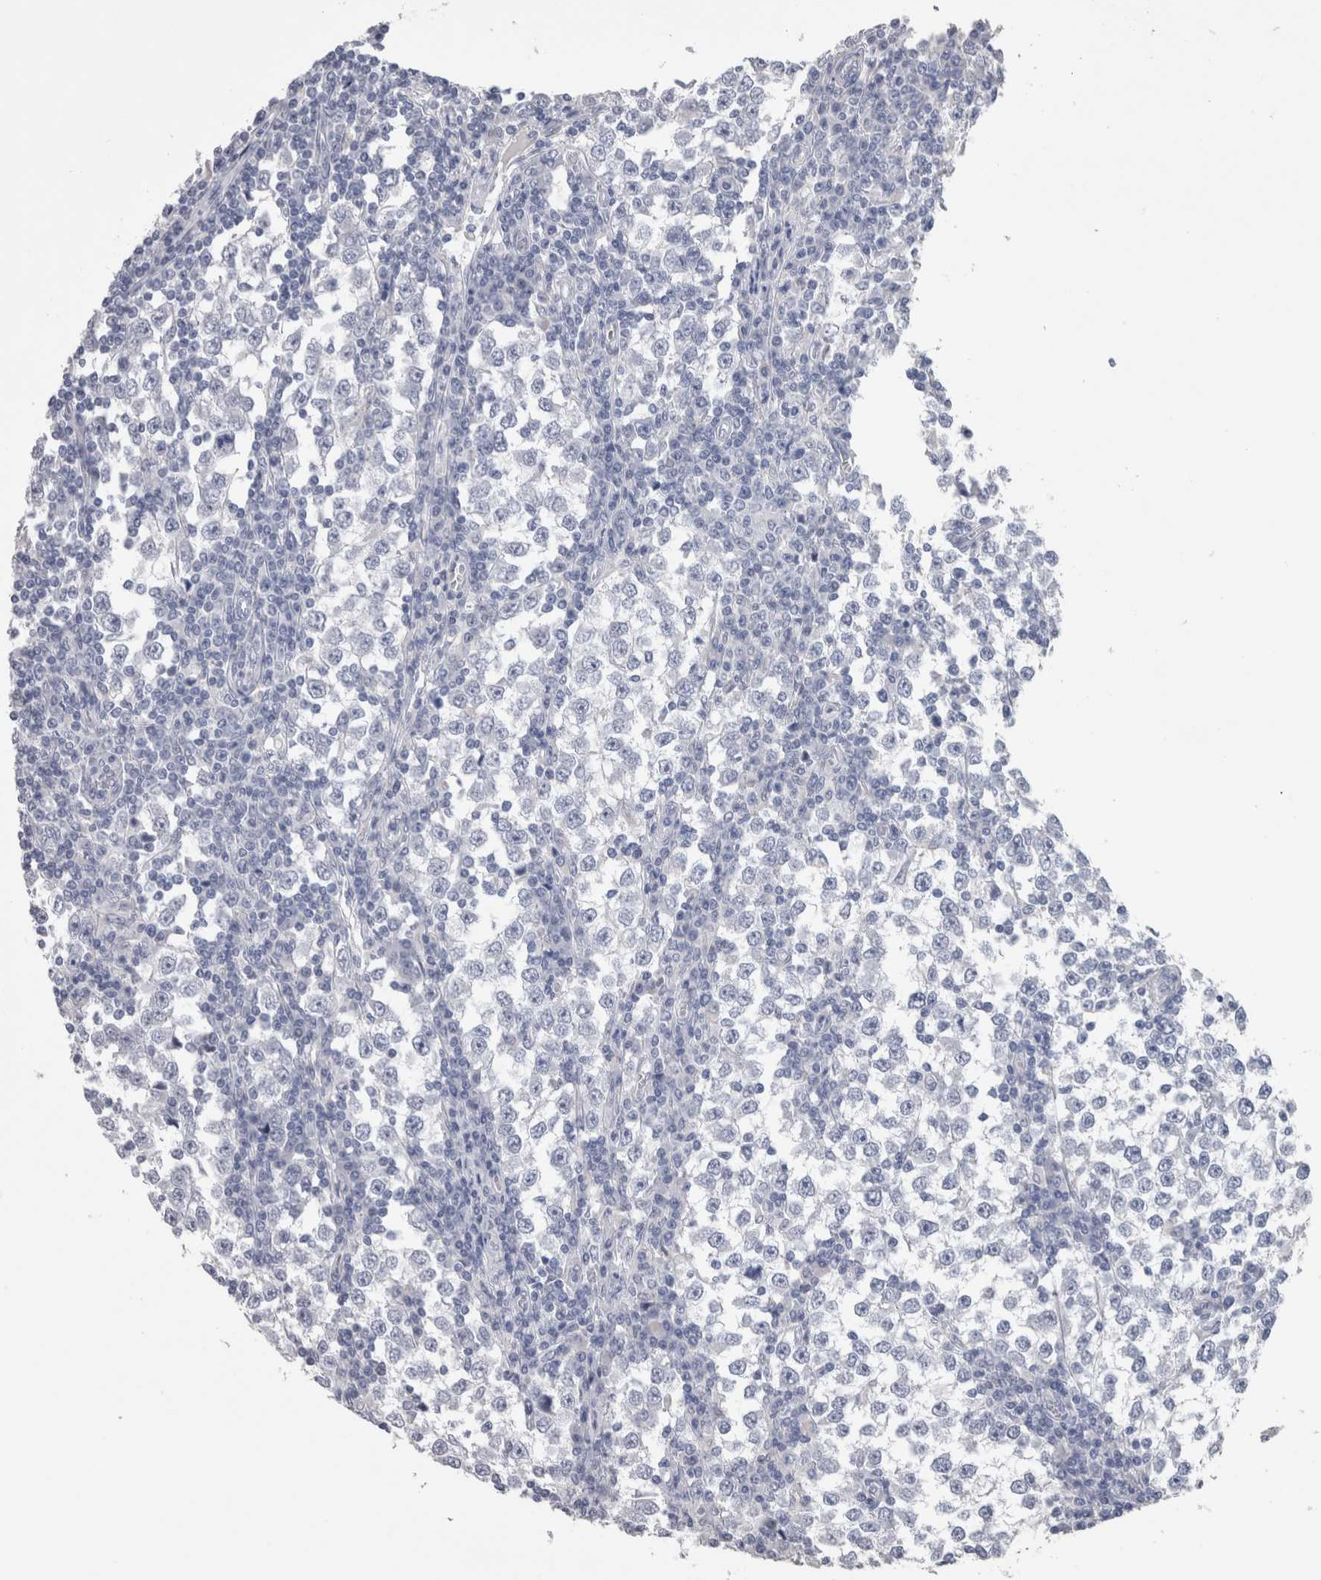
{"staining": {"intensity": "negative", "quantity": "none", "location": "none"}, "tissue": "testis cancer", "cell_type": "Tumor cells", "image_type": "cancer", "snomed": [{"axis": "morphology", "description": "Seminoma, NOS"}, {"axis": "topography", "description": "Testis"}], "caption": "This image is of seminoma (testis) stained with IHC to label a protein in brown with the nuclei are counter-stained blue. There is no expression in tumor cells.", "gene": "CA8", "patient": {"sex": "male", "age": 65}}